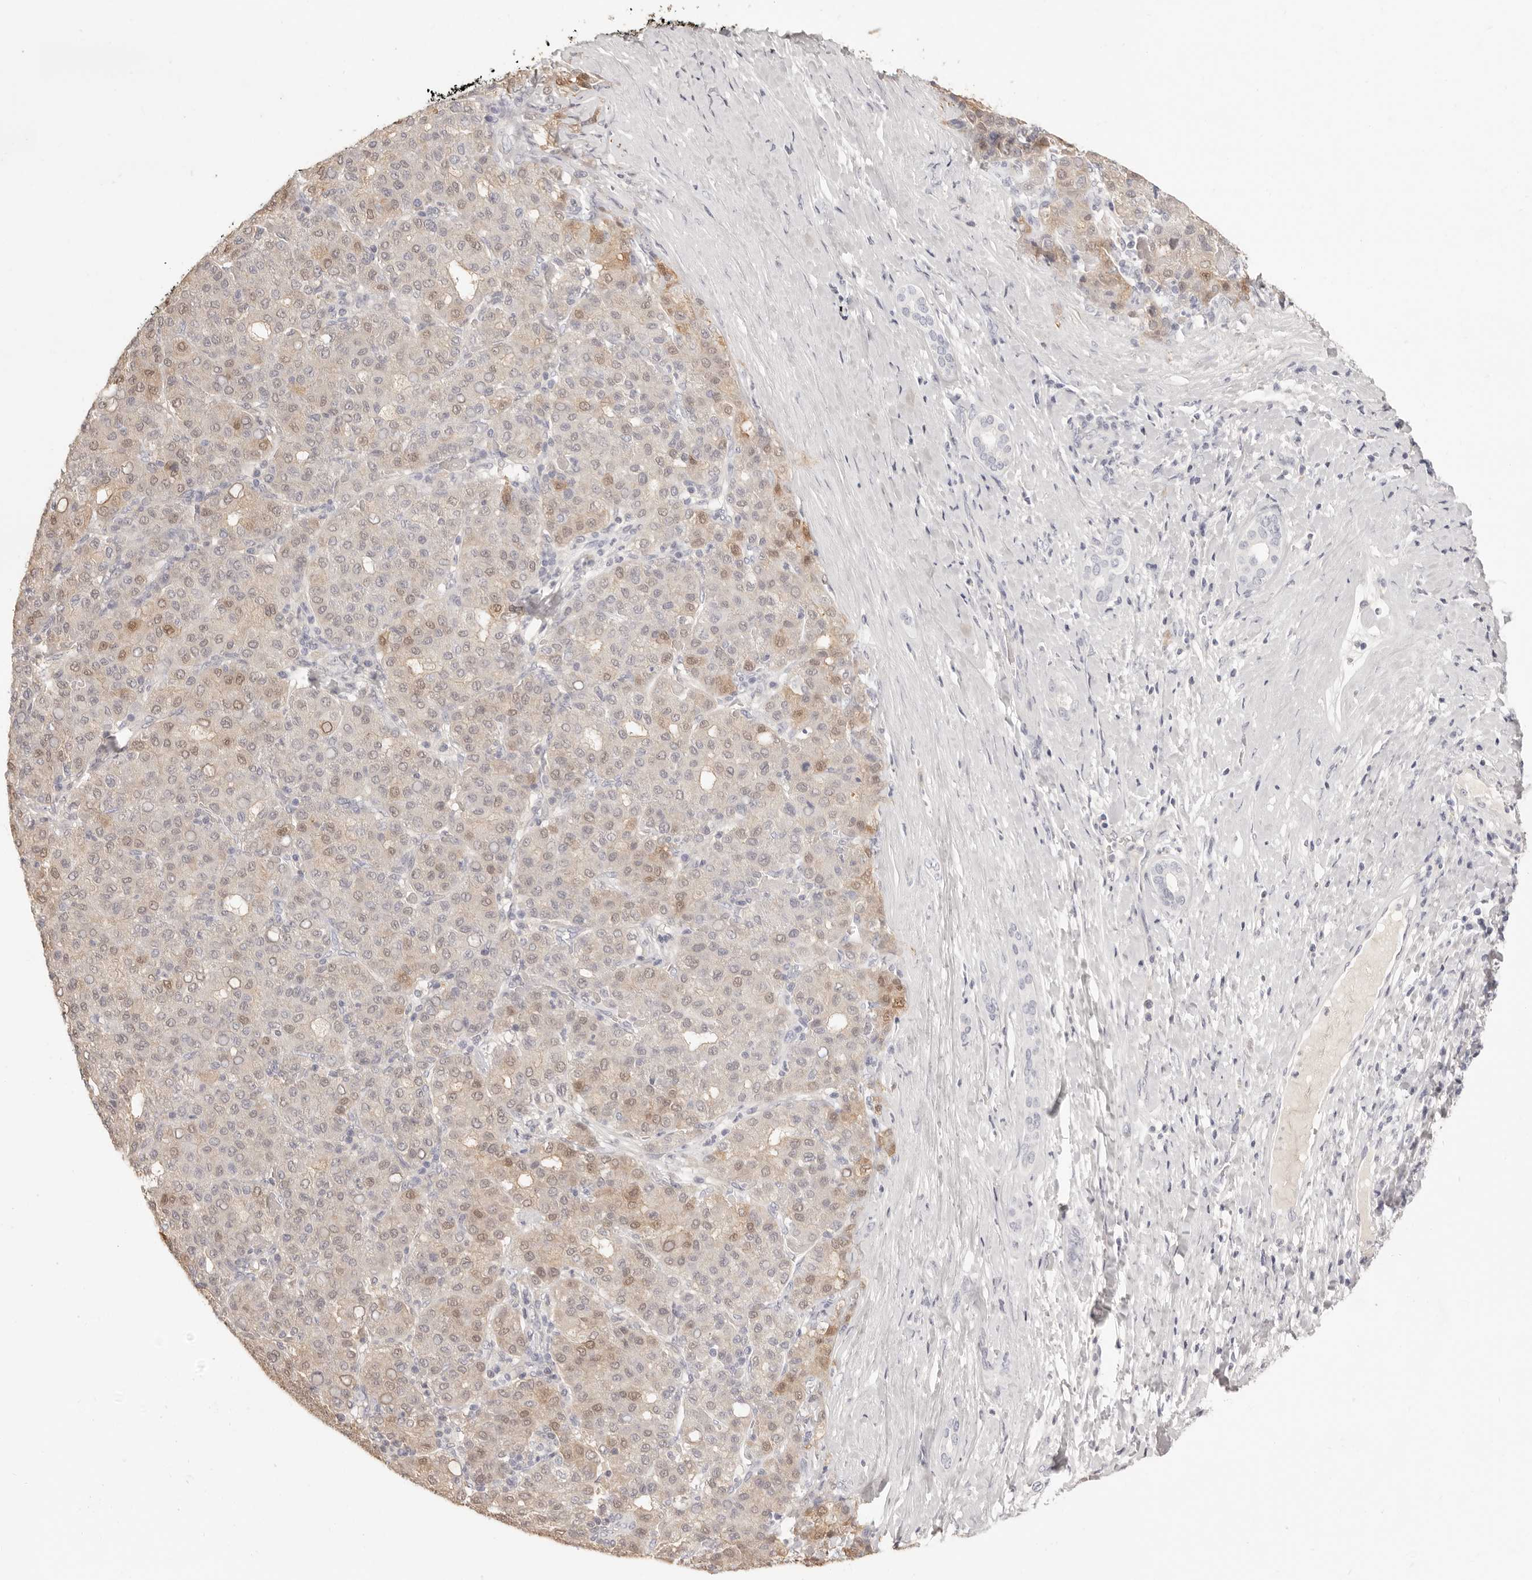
{"staining": {"intensity": "moderate", "quantity": "25%-75%", "location": "cytoplasmic/membranous,nuclear"}, "tissue": "liver cancer", "cell_type": "Tumor cells", "image_type": "cancer", "snomed": [{"axis": "morphology", "description": "Carcinoma, Hepatocellular, NOS"}, {"axis": "topography", "description": "Liver"}], "caption": "Brown immunohistochemical staining in liver hepatocellular carcinoma shows moderate cytoplasmic/membranous and nuclear positivity in approximately 25%-75% of tumor cells.", "gene": "FABP1", "patient": {"sex": "male", "age": 65}}